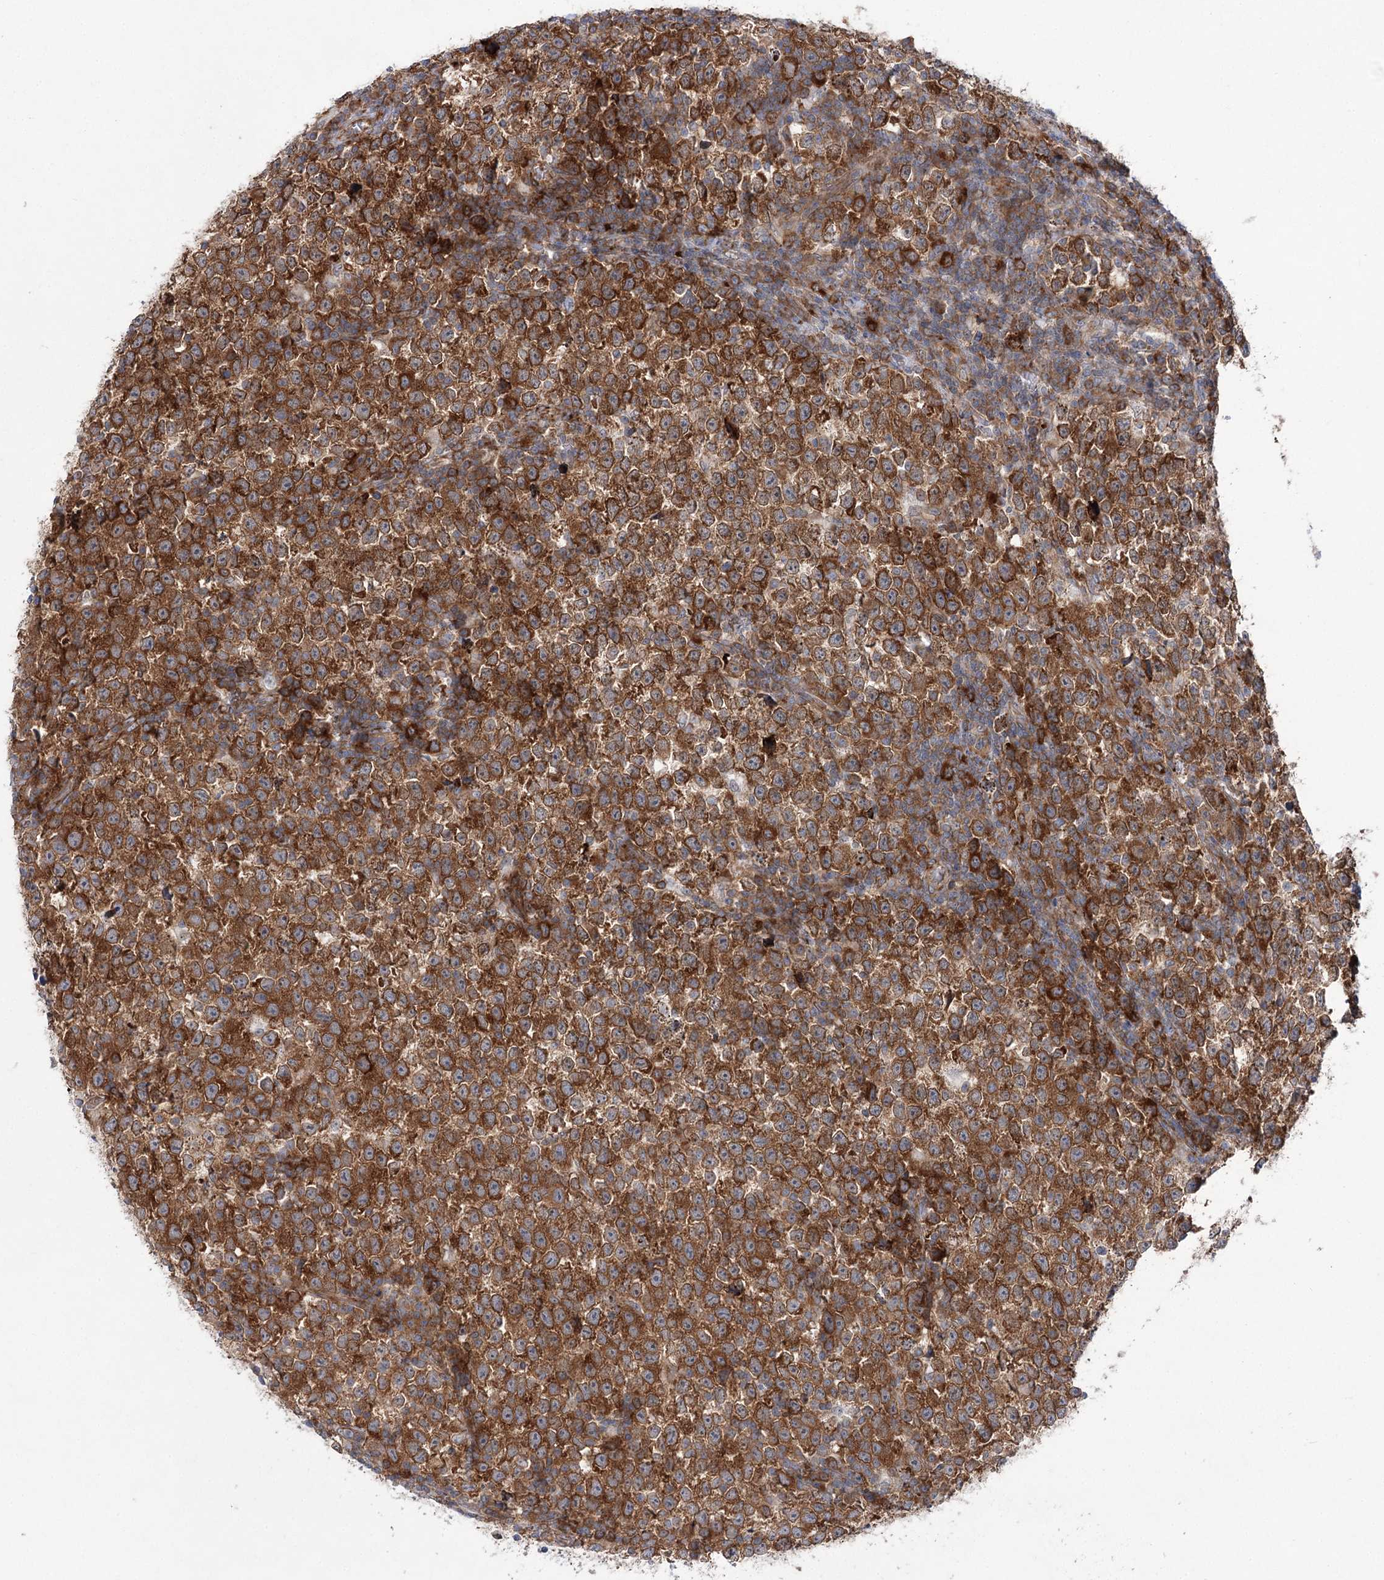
{"staining": {"intensity": "strong", "quantity": ">75%", "location": "cytoplasmic/membranous"}, "tissue": "testis cancer", "cell_type": "Tumor cells", "image_type": "cancer", "snomed": [{"axis": "morphology", "description": "Normal tissue, NOS"}, {"axis": "morphology", "description": "Seminoma, NOS"}, {"axis": "topography", "description": "Testis"}], "caption": "A brown stain highlights strong cytoplasmic/membranous expression of a protein in testis cancer (seminoma) tumor cells.", "gene": "VWA2", "patient": {"sex": "male", "age": 43}}